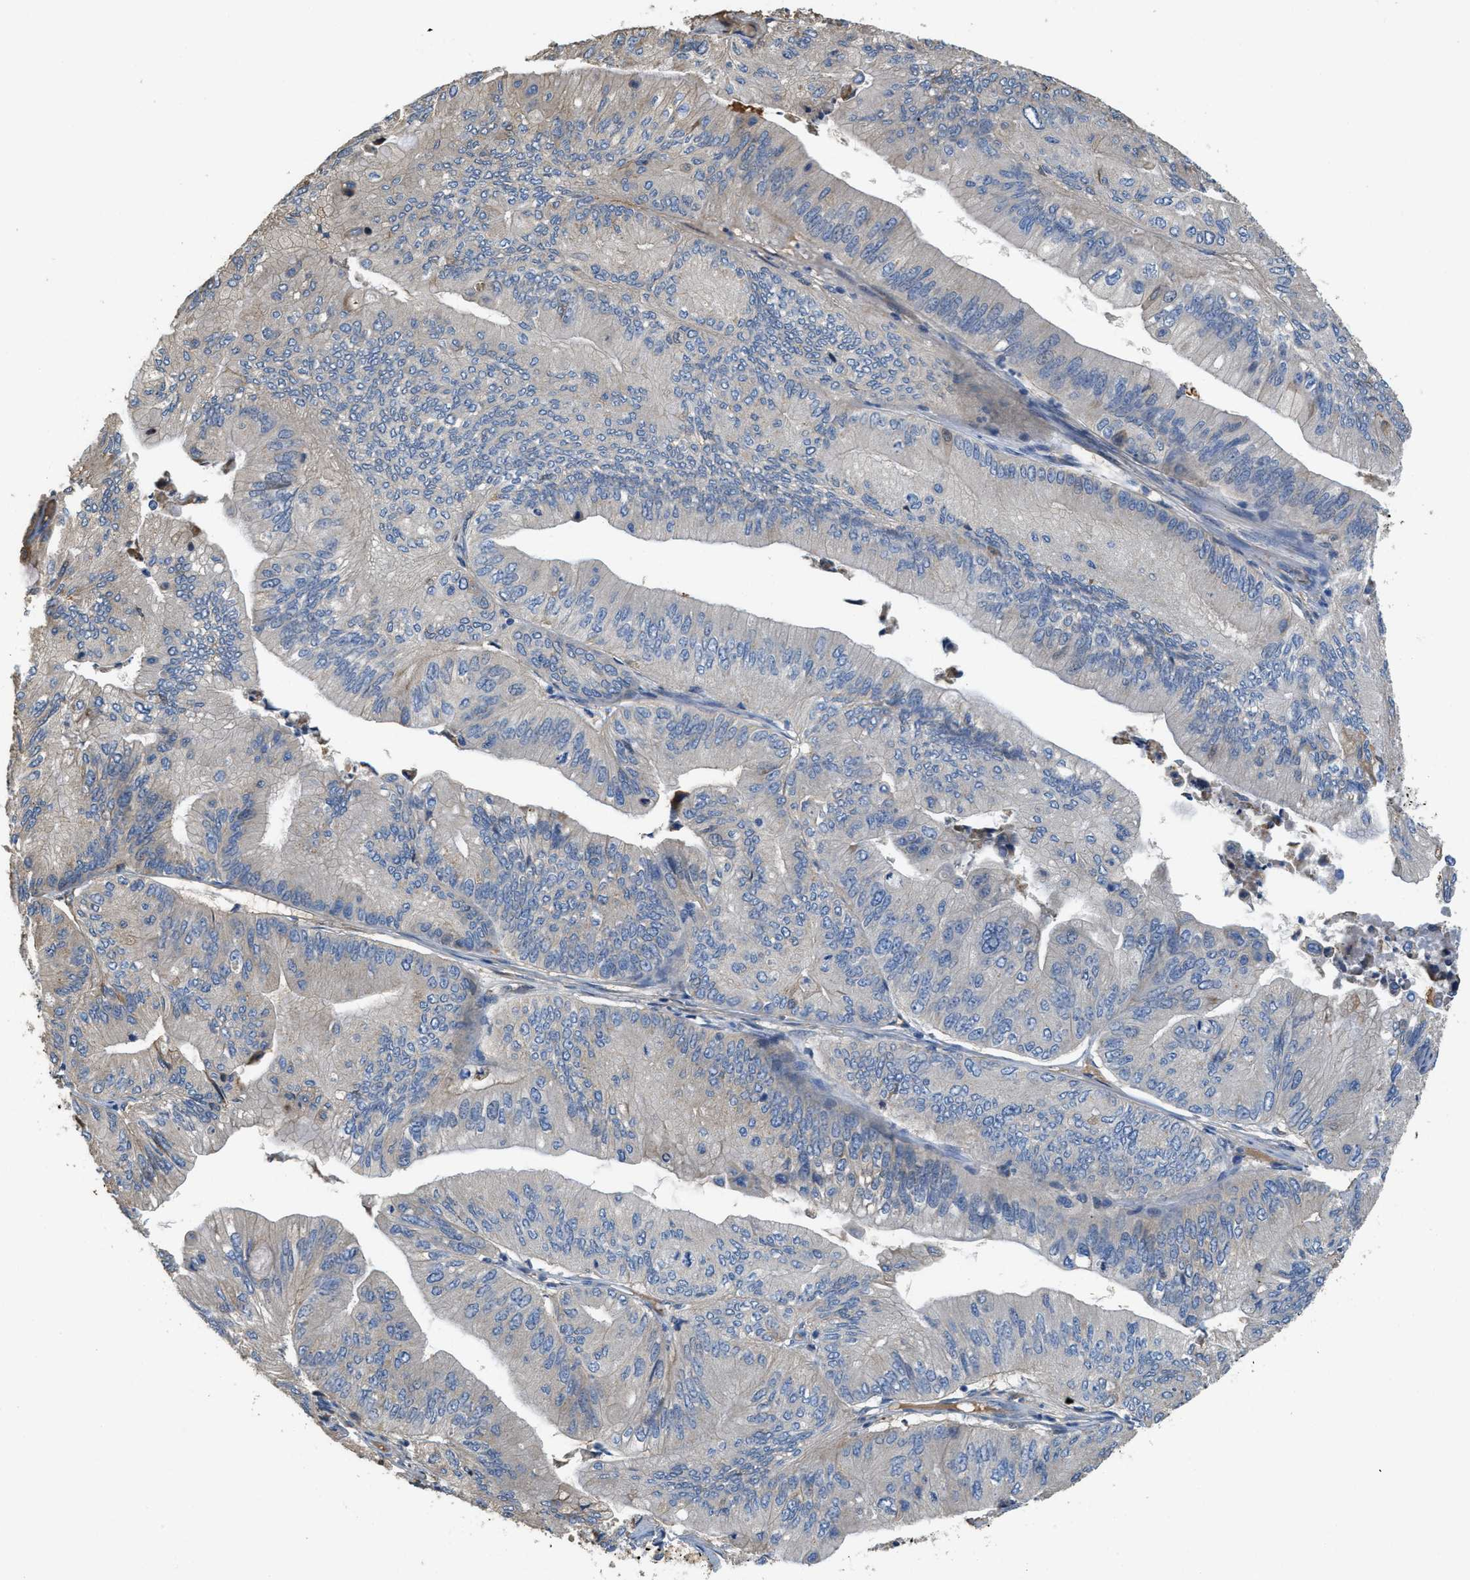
{"staining": {"intensity": "negative", "quantity": "none", "location": "none"}, "tissue": "ovarian cancer", "cell_type": "Tumor cells", "image_type": "cancer", "snomed": [{"axis": "morphology", "description": "Cystadenocarcinoma, mucinous, NOS"}, {"axis": "topography", "description": "Ovary"}], "caption": "Immunohistochemistry photomicrograph of neoplastic tissue: ovarian cancer (mucinous cystadenocarcinoma) stained with DAB shows no significant protein expression in tumor cells. (Immunohistochemistry (ihc), brightfield microscopy, high magnification).", "gene": "RIPK2", "patient": {"sex": "female", "age": 61}}